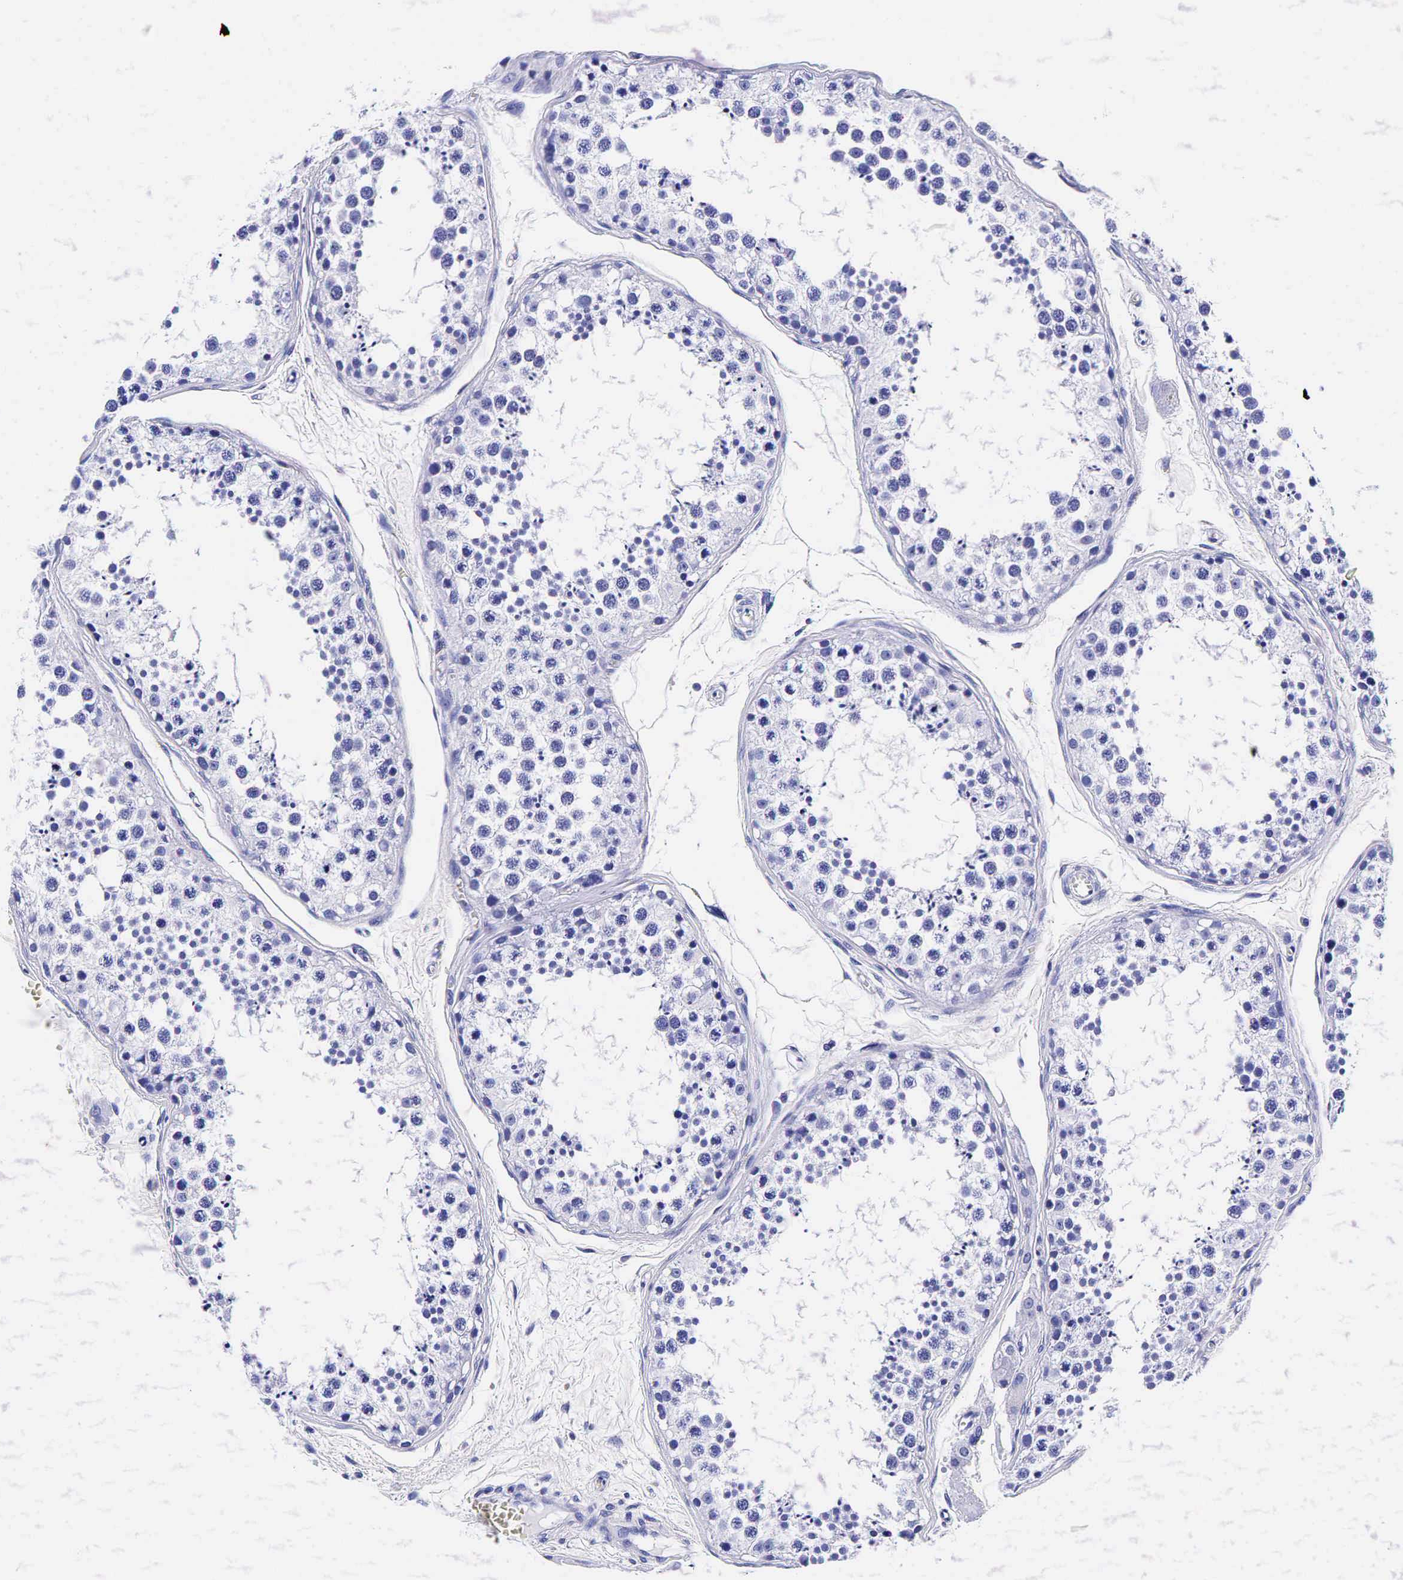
{"staining": {"intensity": "negative", "quantity": "none", "location": "none"}, "tissue": "testis", "cell_type": "Cells in seminiferous ducts", "image_type": "normal", "snomed": [{"axis": "morphology", "description": "Normal tissue, NOS"}, {"axis": "topography", "description": "Testis"}], "caption": "The micrograph demonstrates no significant positivity in cells in seminiferous ducts of testis. (Brightfield microscopy of DAB (3,3'-diaminobenzidine) IHC at high magnification).", "gene": "GCG", "patient": {"sex": "male", "age": 57}}